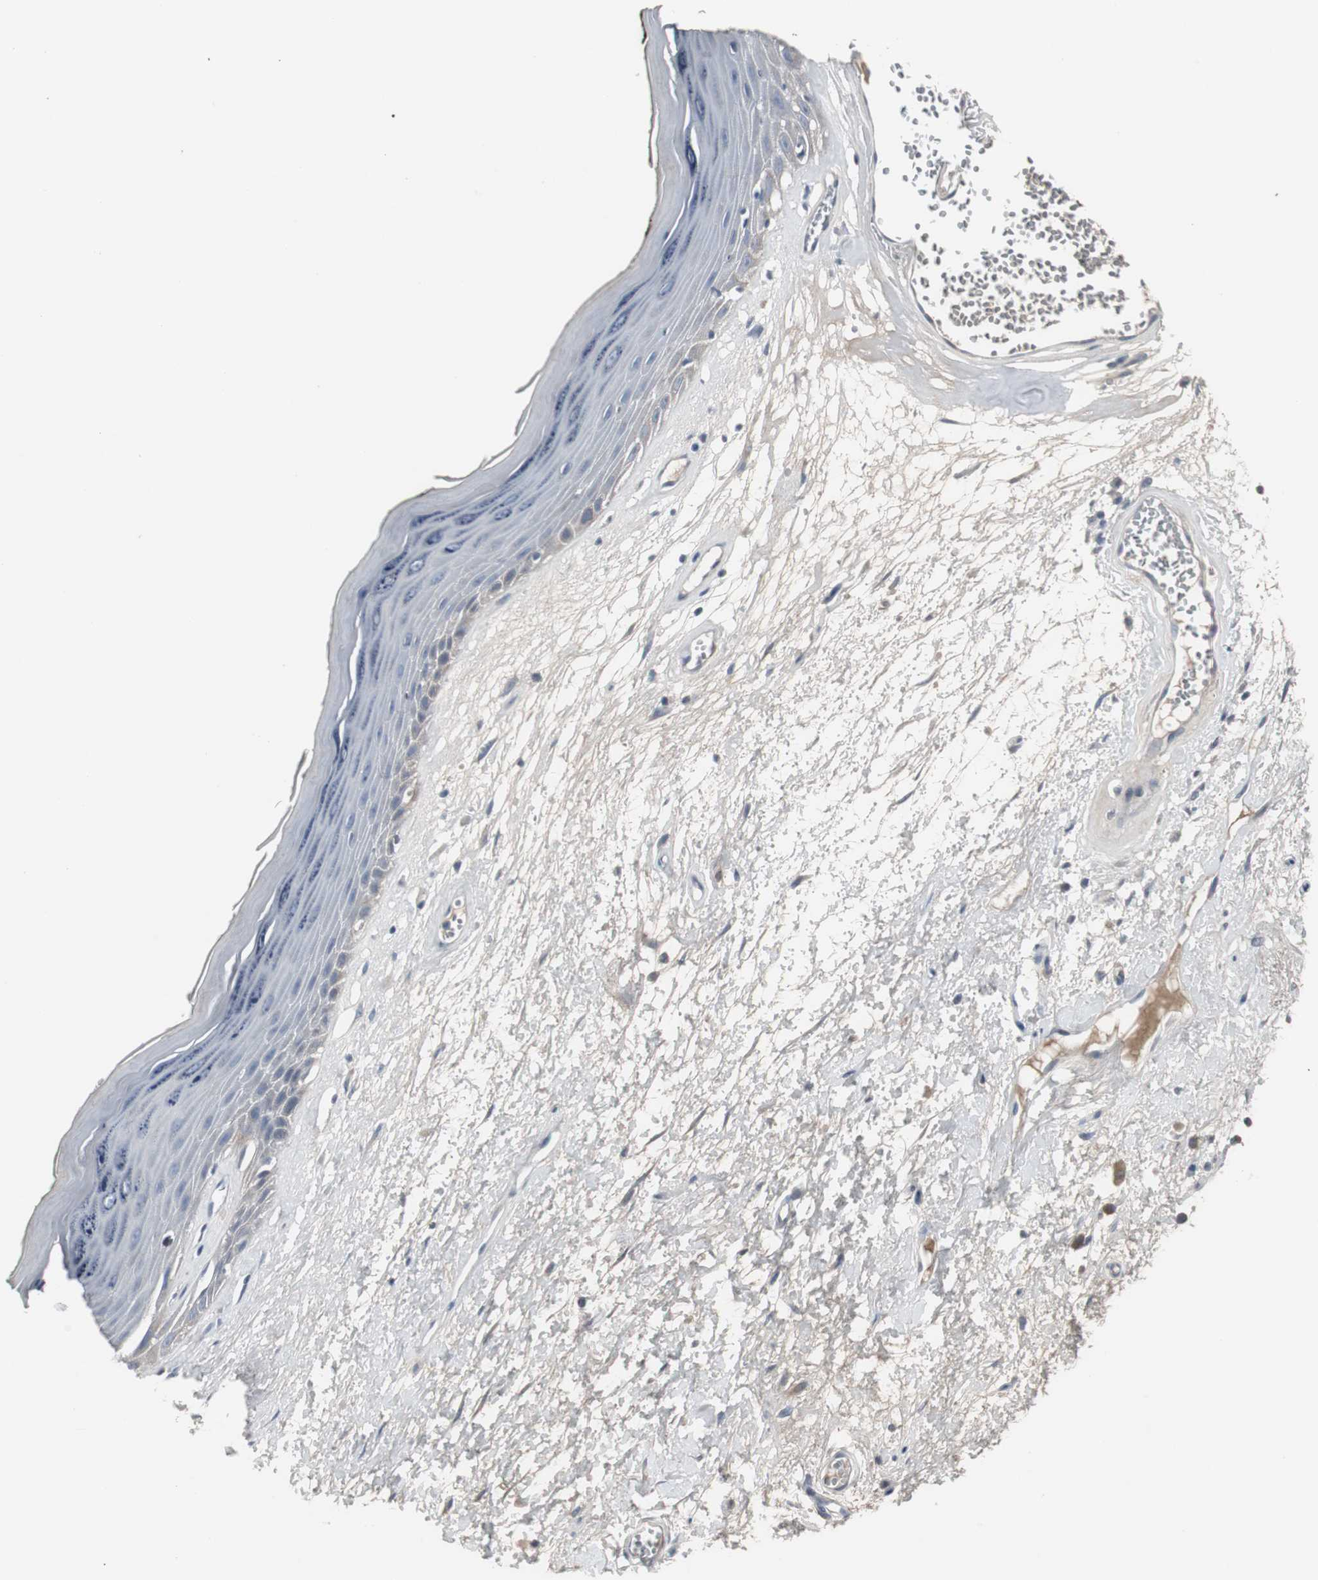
{"staining": {"intensity": "negative", "quantity": "none", "location": "none"}, "tissue": "skin", "cell_type": "Epidermal cells", "image_type": "normal", "snomed": [{"axis": "morphology", "description": "Normal tissue, NOS"}, {"axis": "morphology", "description": "Inflammation, NOS"}, {"axis": "topography", "description": "Vulva"}], "caption": "Protein analysis of normal skin shows no significant staining in epidermal cells.", "gene": "ACAA1", "patient": {"sex": "female", "age": 84}}